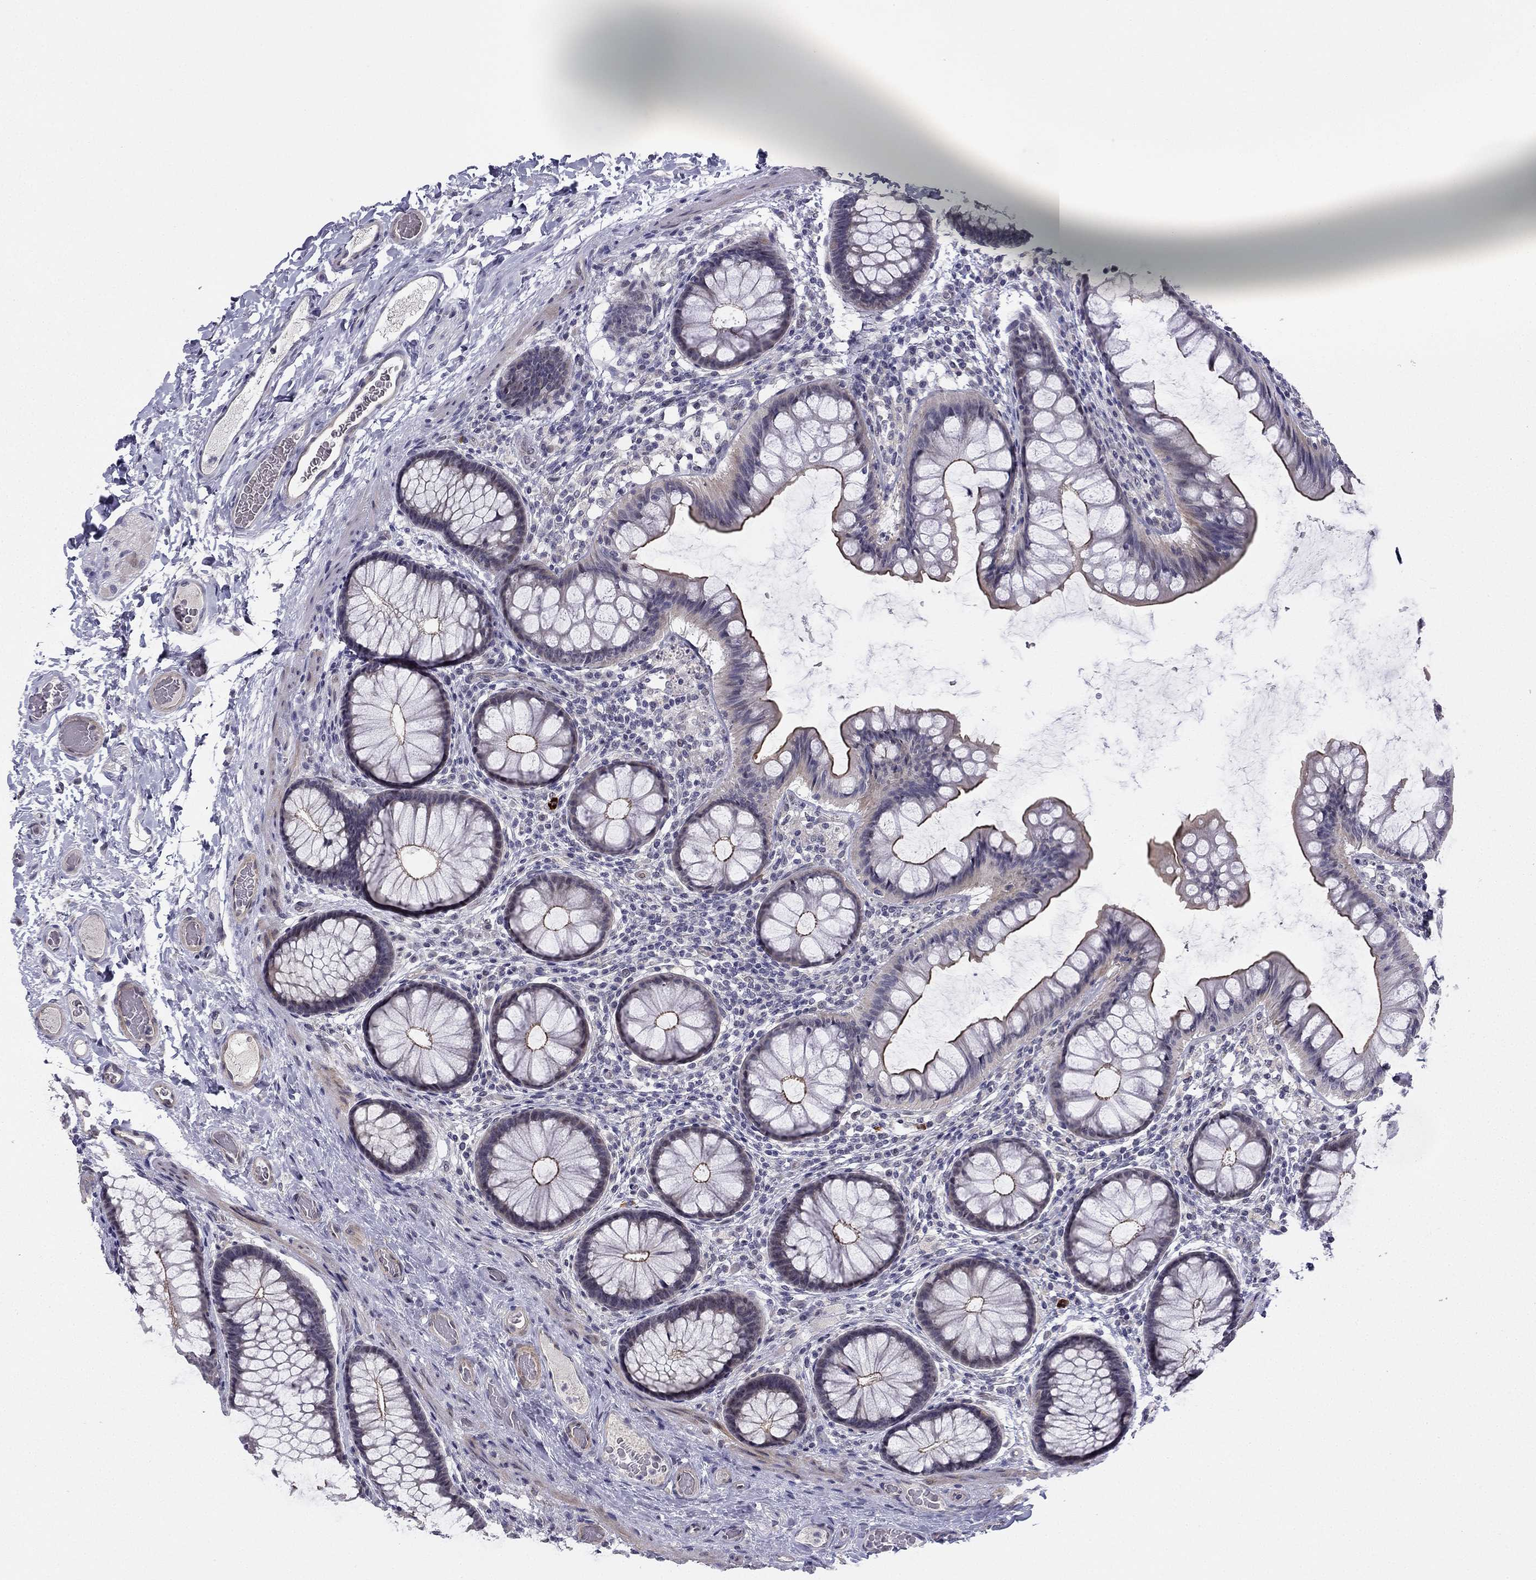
{"staining": {"intensity": "negative", "quantity": "none", "location": "none"}, "tissue": "colon", "cell_type": "Endothelial cells", "image_type": "normal", "snomed": [{"axis": "morphology", "description": "Normal tissue, NOS"}, {"axis": "topography", "description": "Colon"}], "caption": "High power microscopy micrograph of an immunohistochemistry (IHC) micrograph of normal colon, revealing no significant expression in endothelial cells. (Stains: DAB immunohistochemistry (IHC) with hematoxylin counter stain, Microscopy: brightfield microscopy at high magnification).", "gene": "CHST8", "patient": {"sex": "female", "age": 65}}